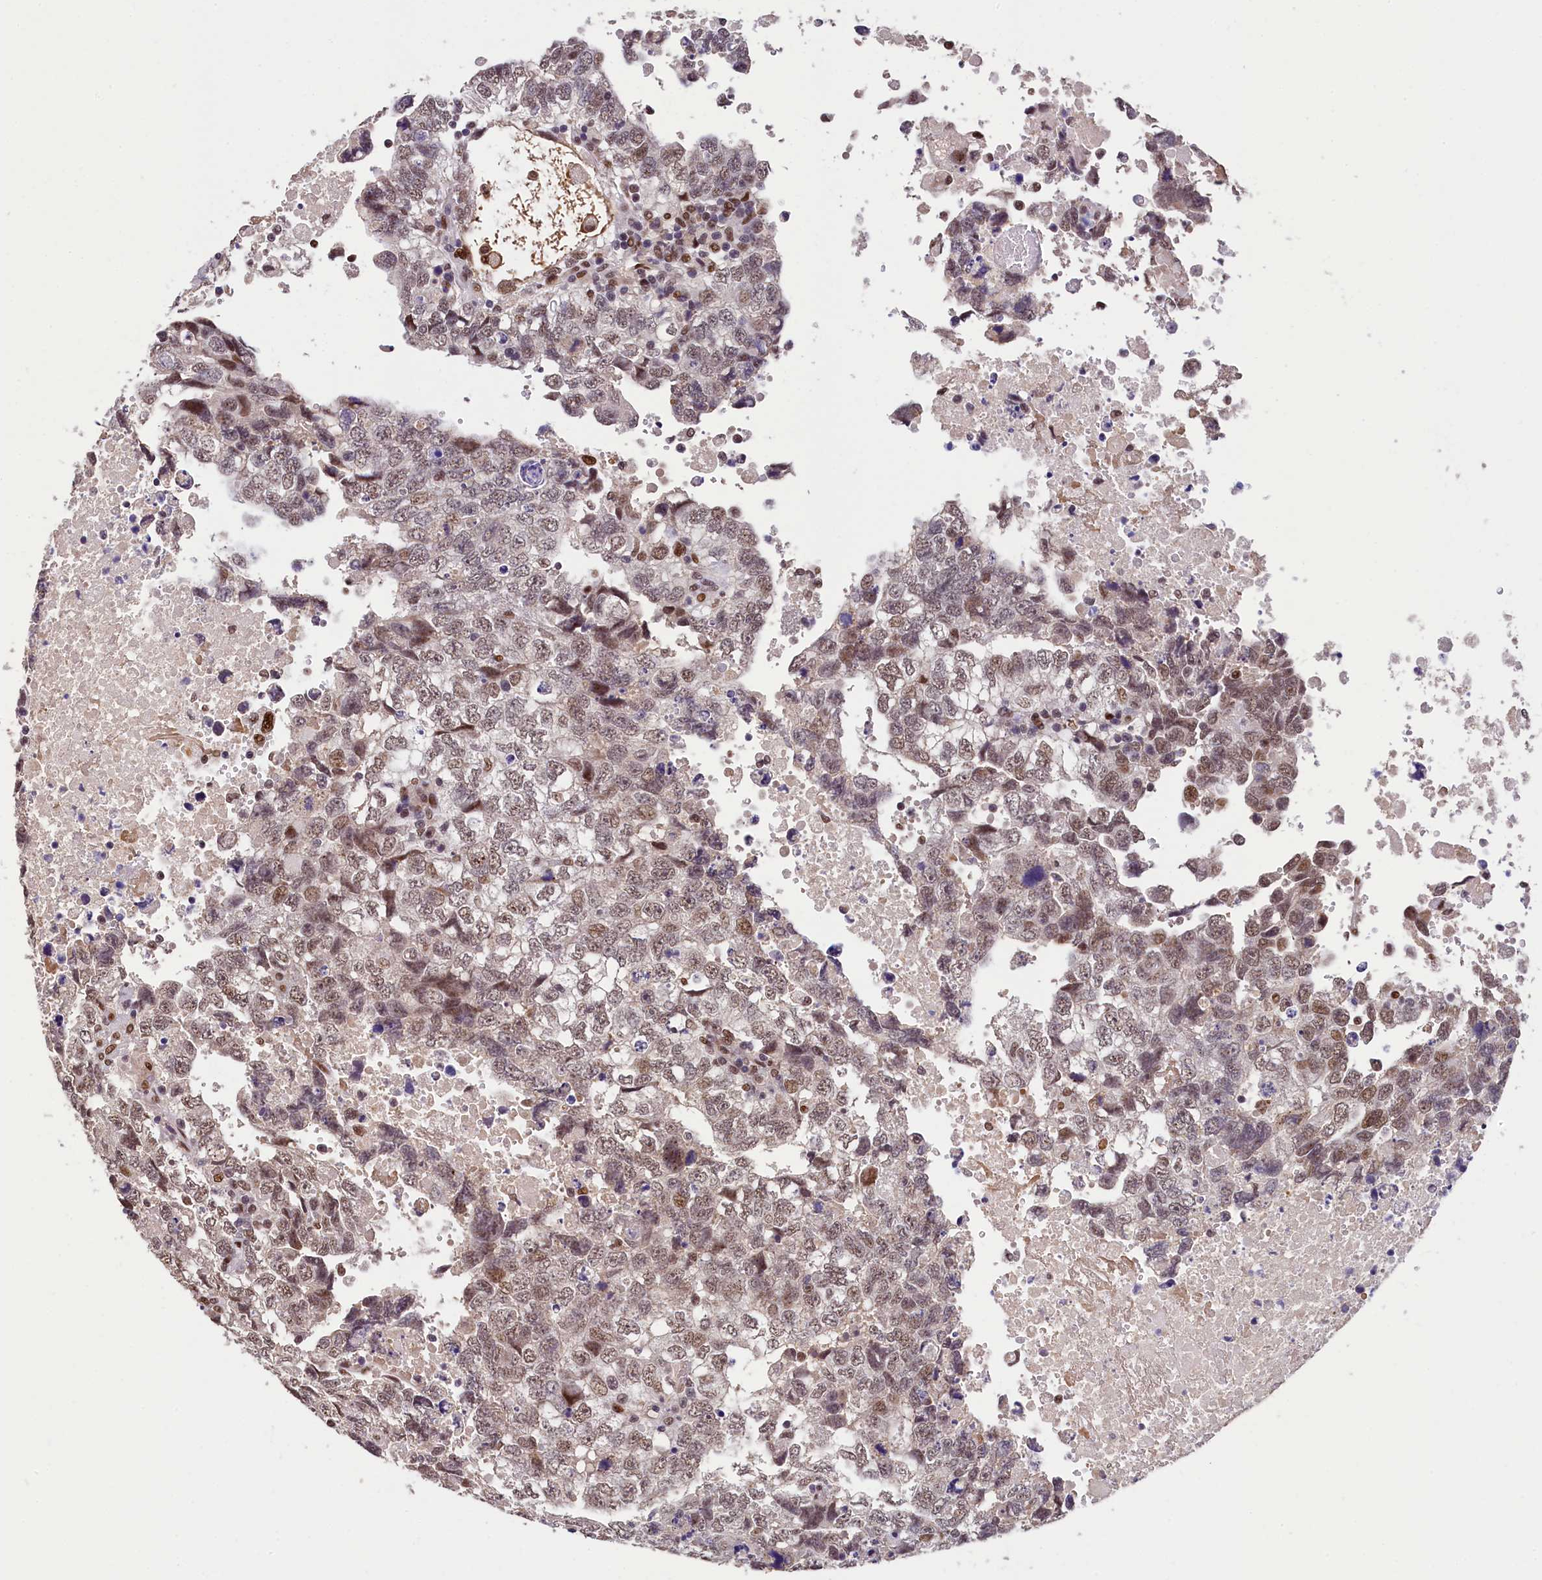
{"staining": {"intensity": "moderate", "quantity": ">75%", "location": "nuclear"}, "tissue": "testis cancer", "cell_type": "Tumor cells", "image_type": "cancer", "snomed": [{"axis": "morphology", "description": "Carcinoma, Embryonal, NOS"}, {"axis": "topography", "description": "Testis"}], "caption": "A micrograph showing moderate nuclear positivity in approximately >75% of tumor cells in testis cancer (embryonal carcinoma), as visualized by brown immunohistochemical staining.", "gene": "HECTD4", "patient": {"sex": "male", "age": 37}}